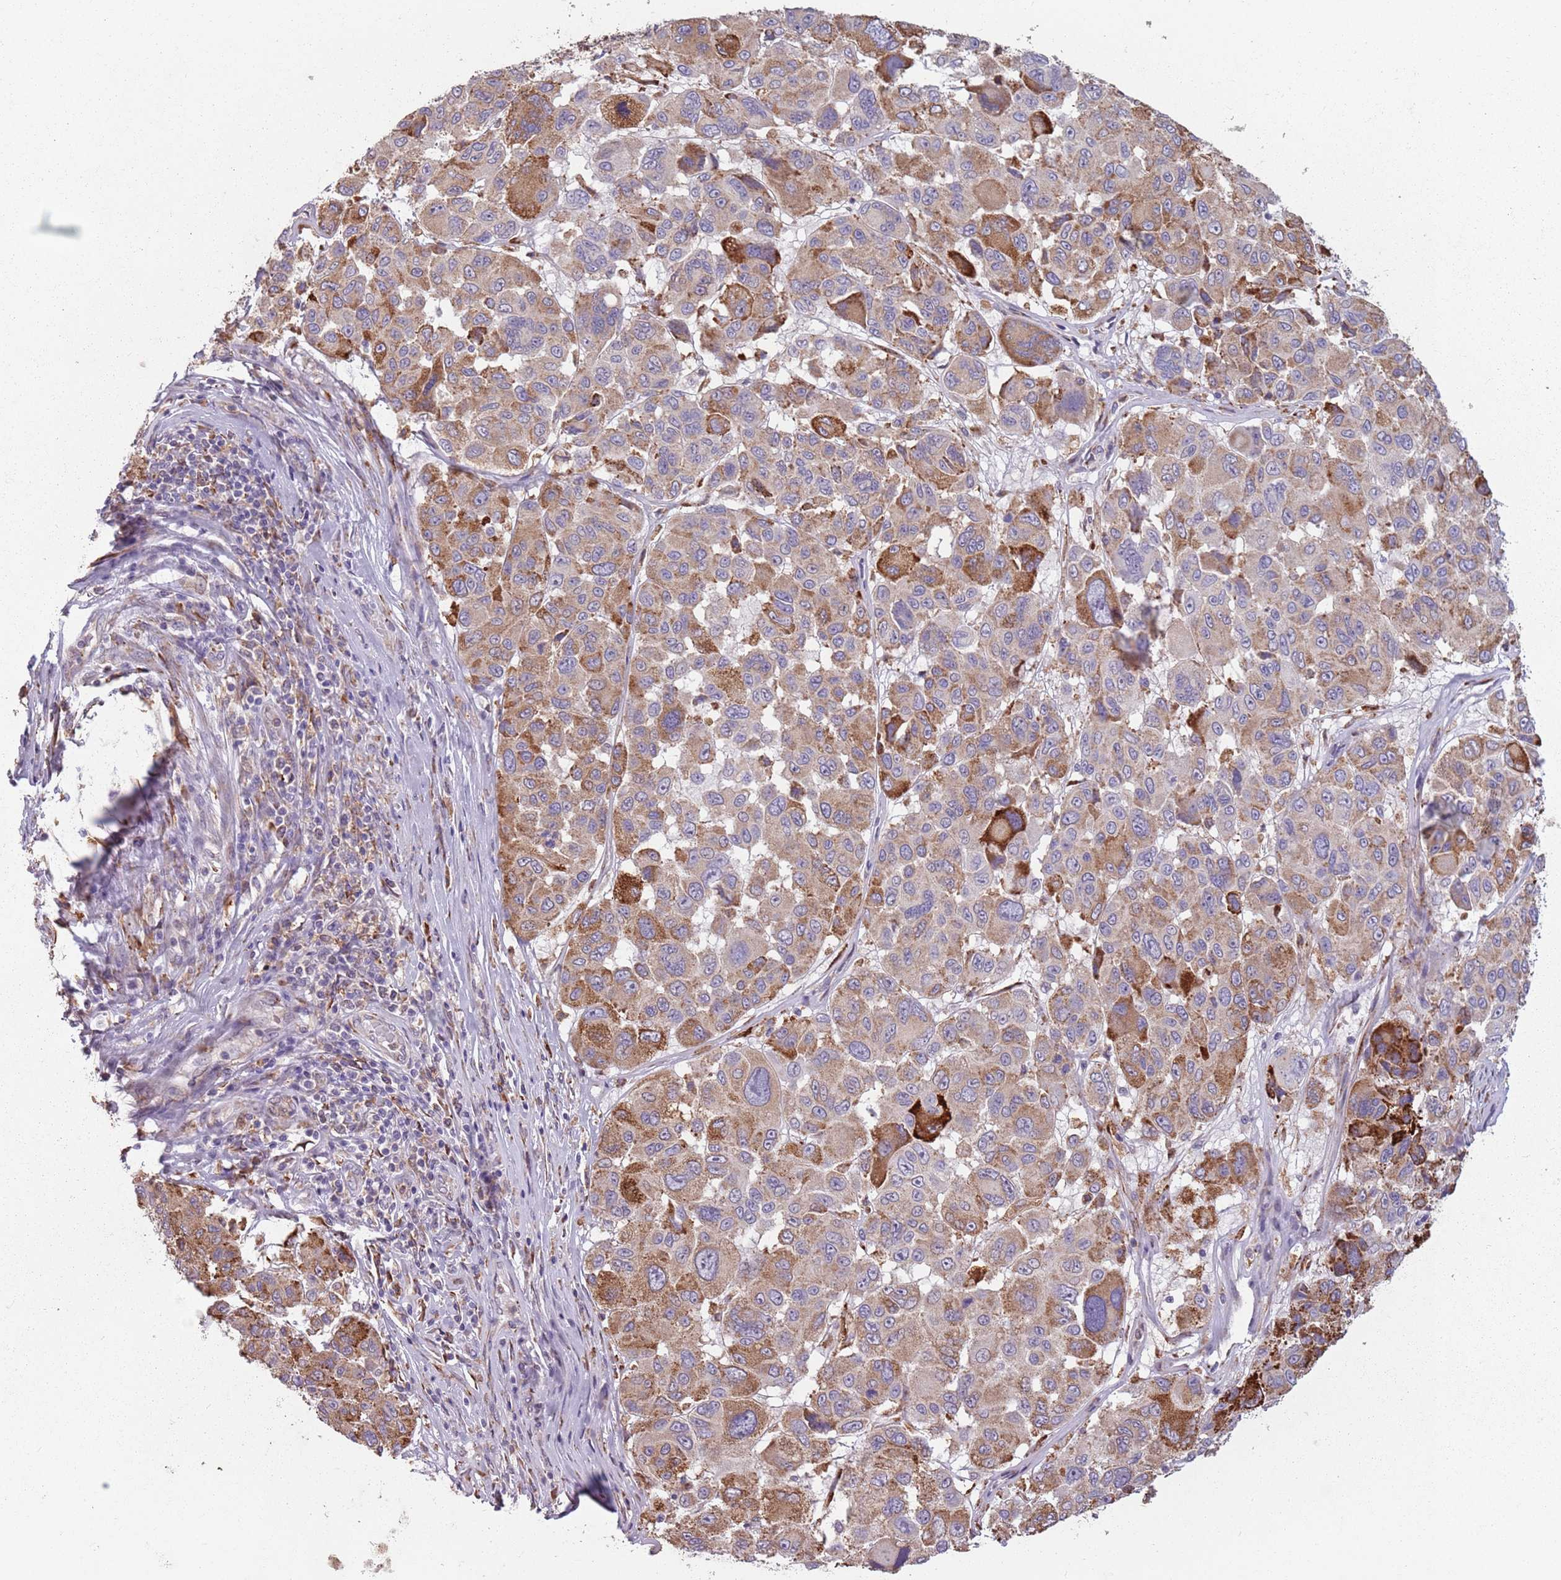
{"staining": {"intensity": "moderate", "quantity": ">75%", "location": "cytoplasmic/membranous"}, "tissue": "melanoma", "cell_type": "Tumor cells", "image_type": "cancer", "snomed": [{"axis": "morphology", "description": "Malignant melanoma, NOS"}, {"axis": "topography", "description": "Skin"}], "caption": "This is an image of immunohistochemistry (IHC) staining of malignant melanoma, which shows moderate positivity in the cytoplasmic/membranous of tumor cells.", "gene": "RPS9", "patient": {"sex": "female", "age": 66}}